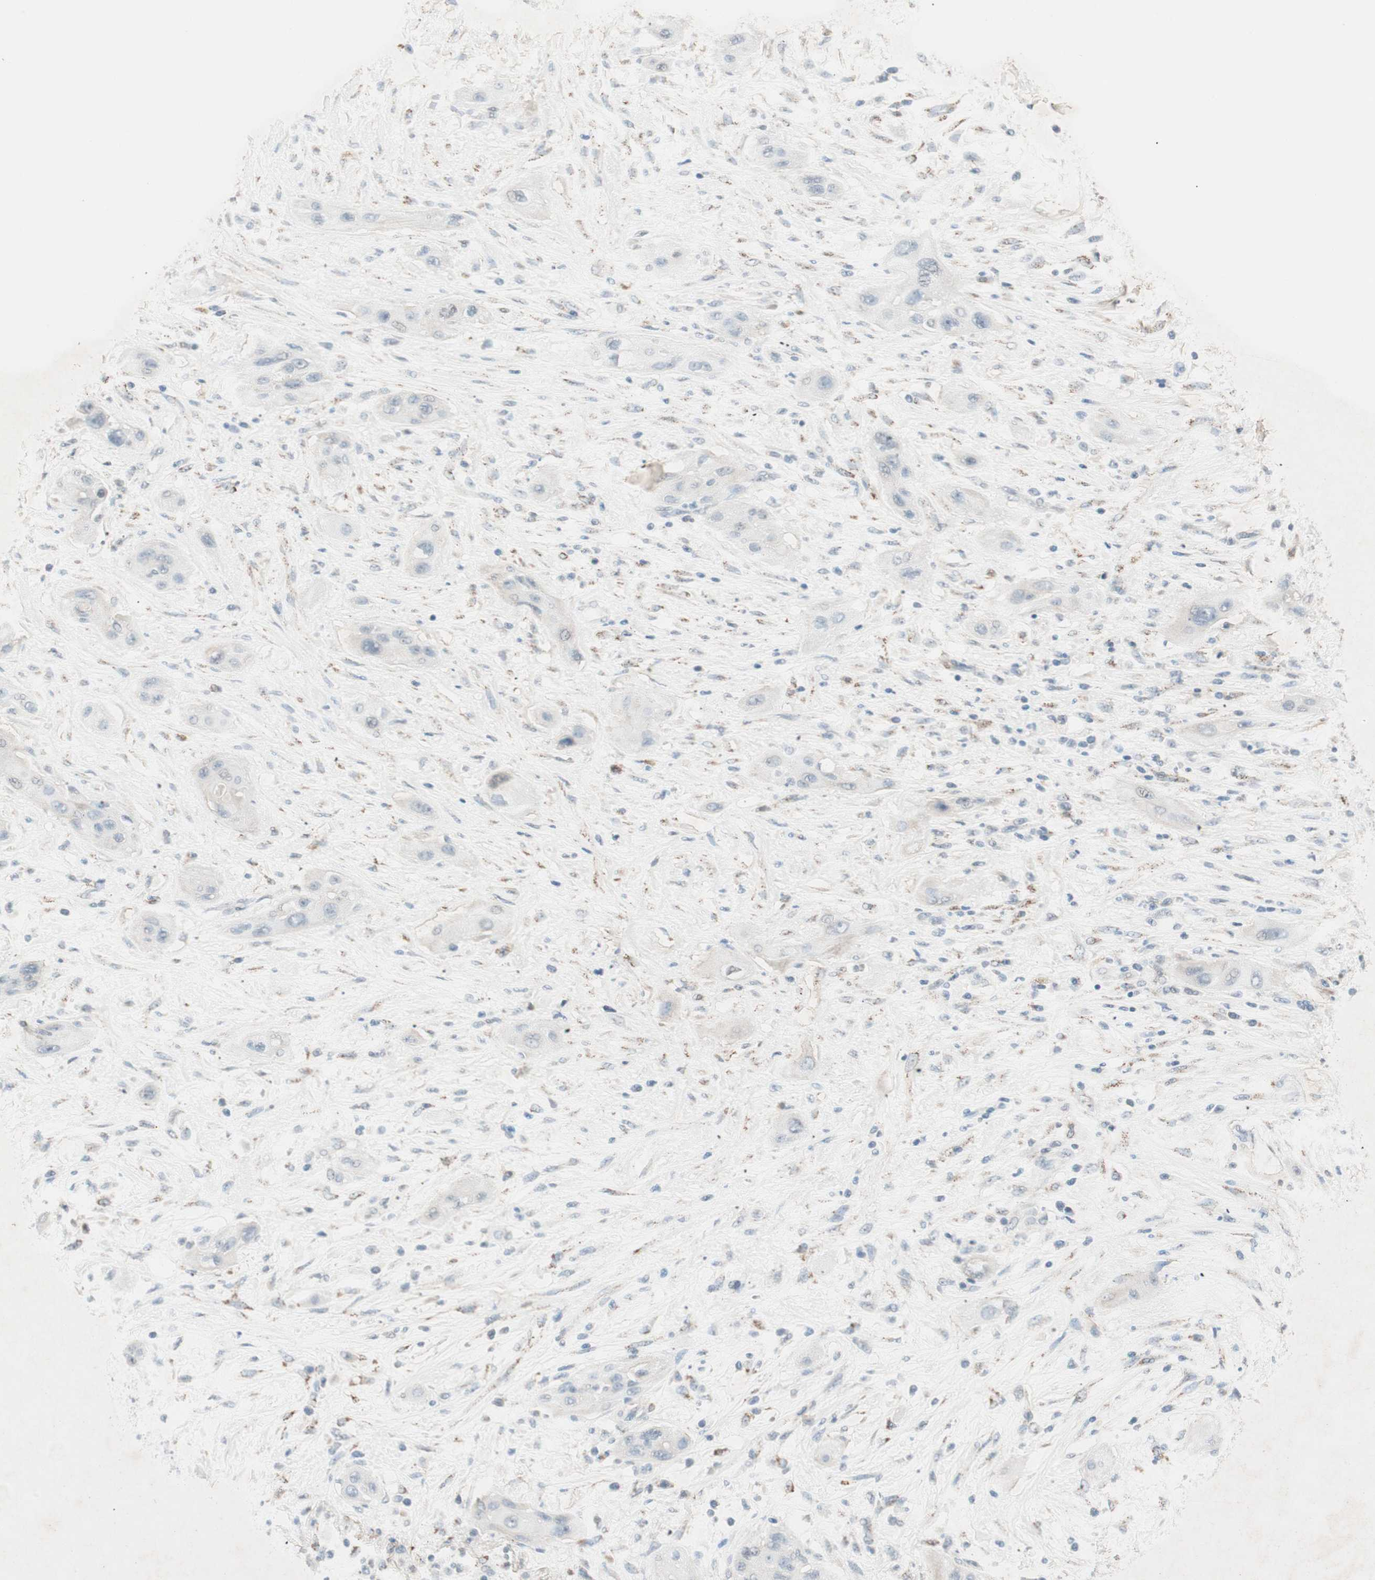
{"staining": {"intensity": "weak", "quantity": "<25%", "location": "cytoplasmic/membranous"}, "tissue": "lung cancer", "cell_type": "Tumor cells", "image_type": "cancer", "snomed": [{"axis": "morphology", "description": "Squamous cell carcinoma, NOS"}, {"axis": "topography", "description": "Lung"}], "caption": "Squamous cell carcinoma (lung) was stained to show a protein in brown. There is no significant expression in tumor cells.", "gene": "NFRKB", "patient": {"sex": "female", "age": 47}}